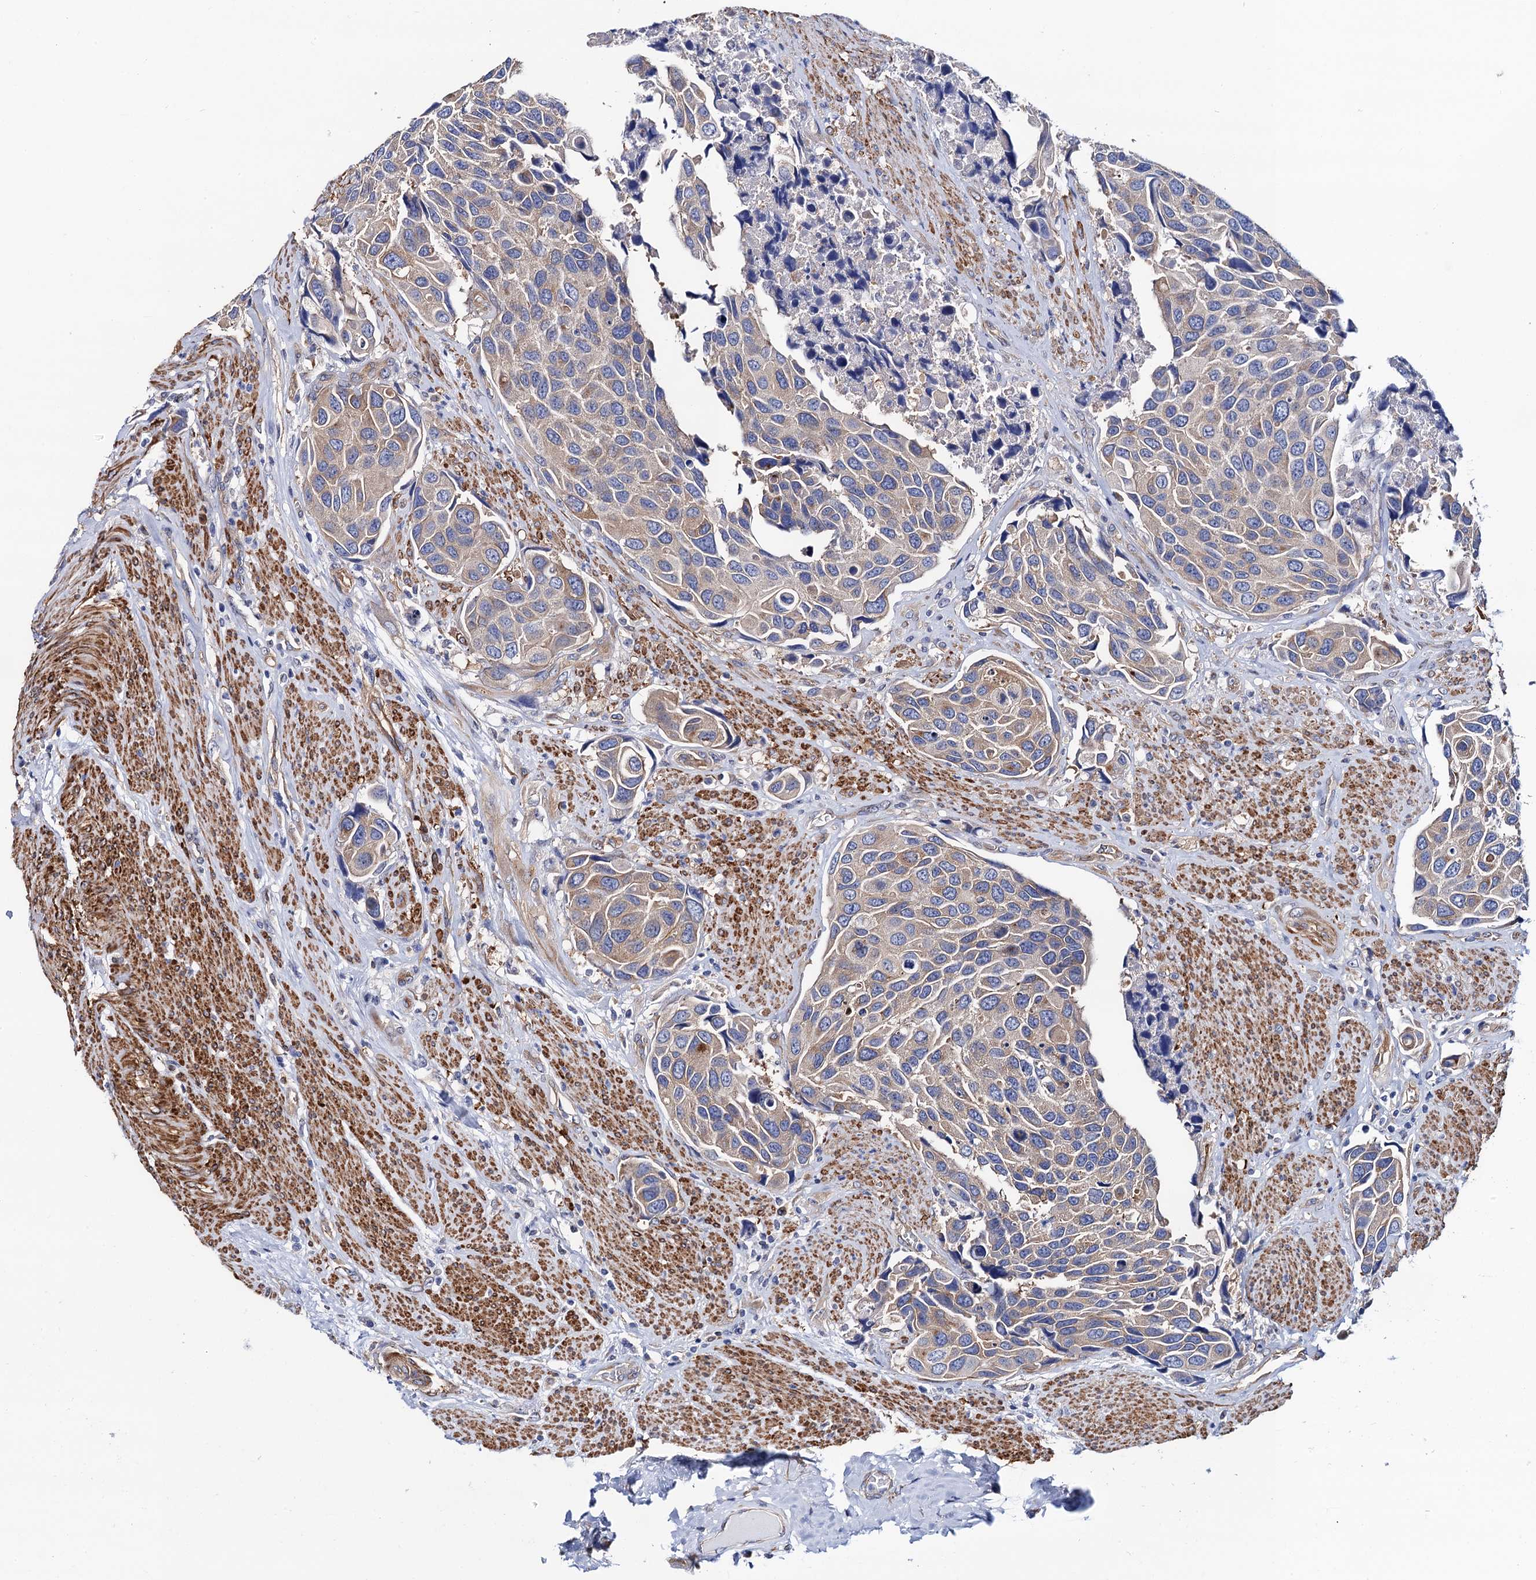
{"staining": {"intensity": "weak", "quantity": "25%-75%", "location": "cytoplasmic/membranous"}, "tissue": "urothelial cancer", "cell_type": "Tumor cells", "image_type": "cancer", "snomed": [{"axis": "morphology", "description": "Urothelial carcinoma, High grade"}, {"axis": "topography", "description": "Urinary bladder"}], "caption": "Protein expression analysis of urothelial carcinoma (high-grade) reveals weak cytoplasmic/membranous expression in approximately 25%-75% of tumor cells. (DAB IHC, brown staining for protein, blue staining for nuclei).", "gene": "ZDHHC18", "patient": {"sex": "male", "age": 74}}